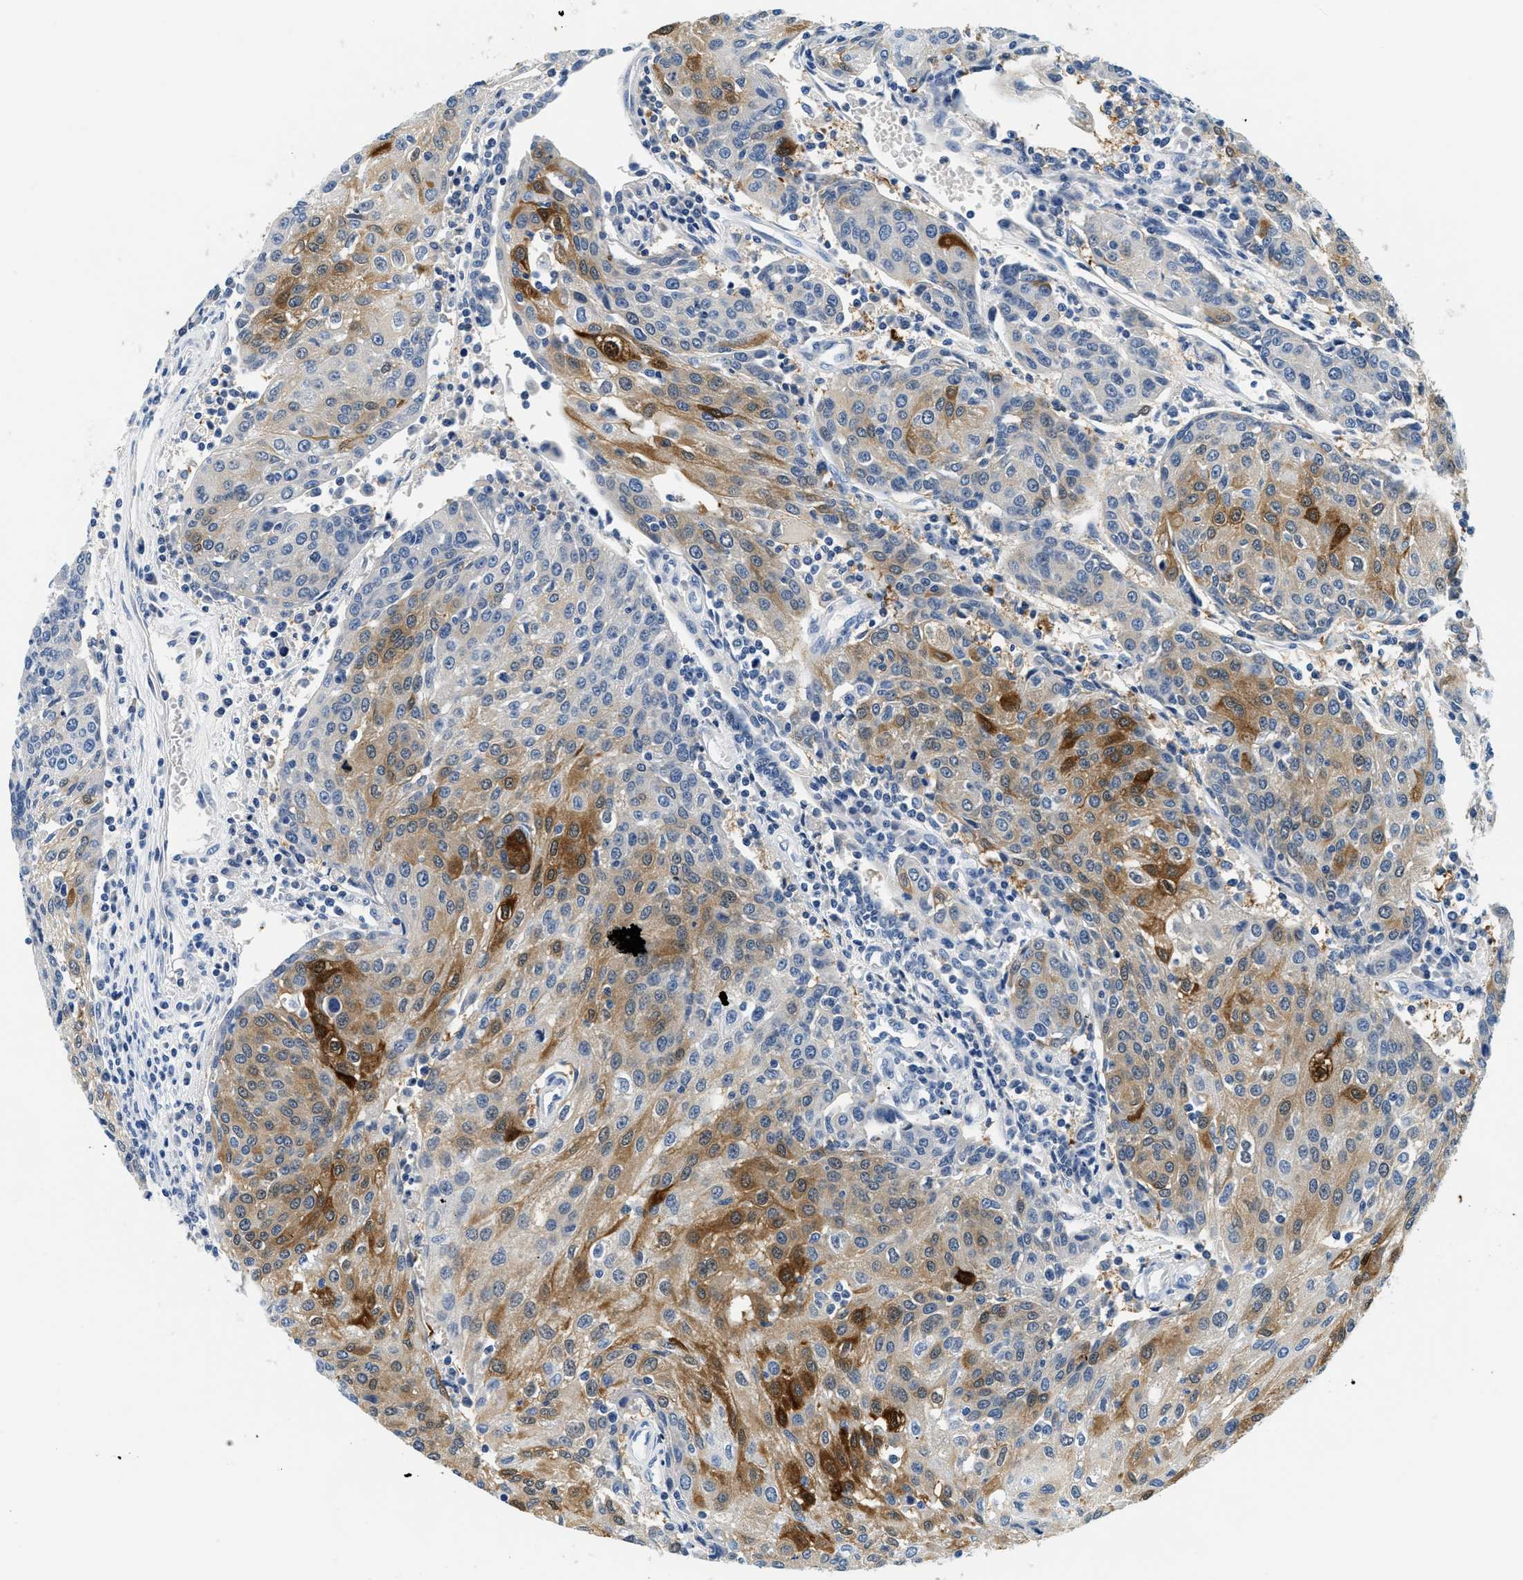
{"staining": {"intensity": "moderate", "quantity": "<25%", "location": "cytoplasmic/membranous"}, "tissue": "urothelial cancer", "cell_type": "Tumor cells", "image_type": "cancer", "snomed": [{"axis": "morphology", "description": "Urothelial carcinoma, High grade"}, {"axis": "topography", "description": "Urinary bladder"}], "caption": "DAB immunohistochemical staining of human urothelial carcinoma (high-grade) reveals moderate cytoplasmic/membranous protein positivity in about <25% of tumor cells. The staining is performed using DAB brown chromogen to label protein expression. The nuclei are counter-stained blue using hematoxylin.", "gene": "GSTM3", "patient": {"sex": "female", "age": 85}}